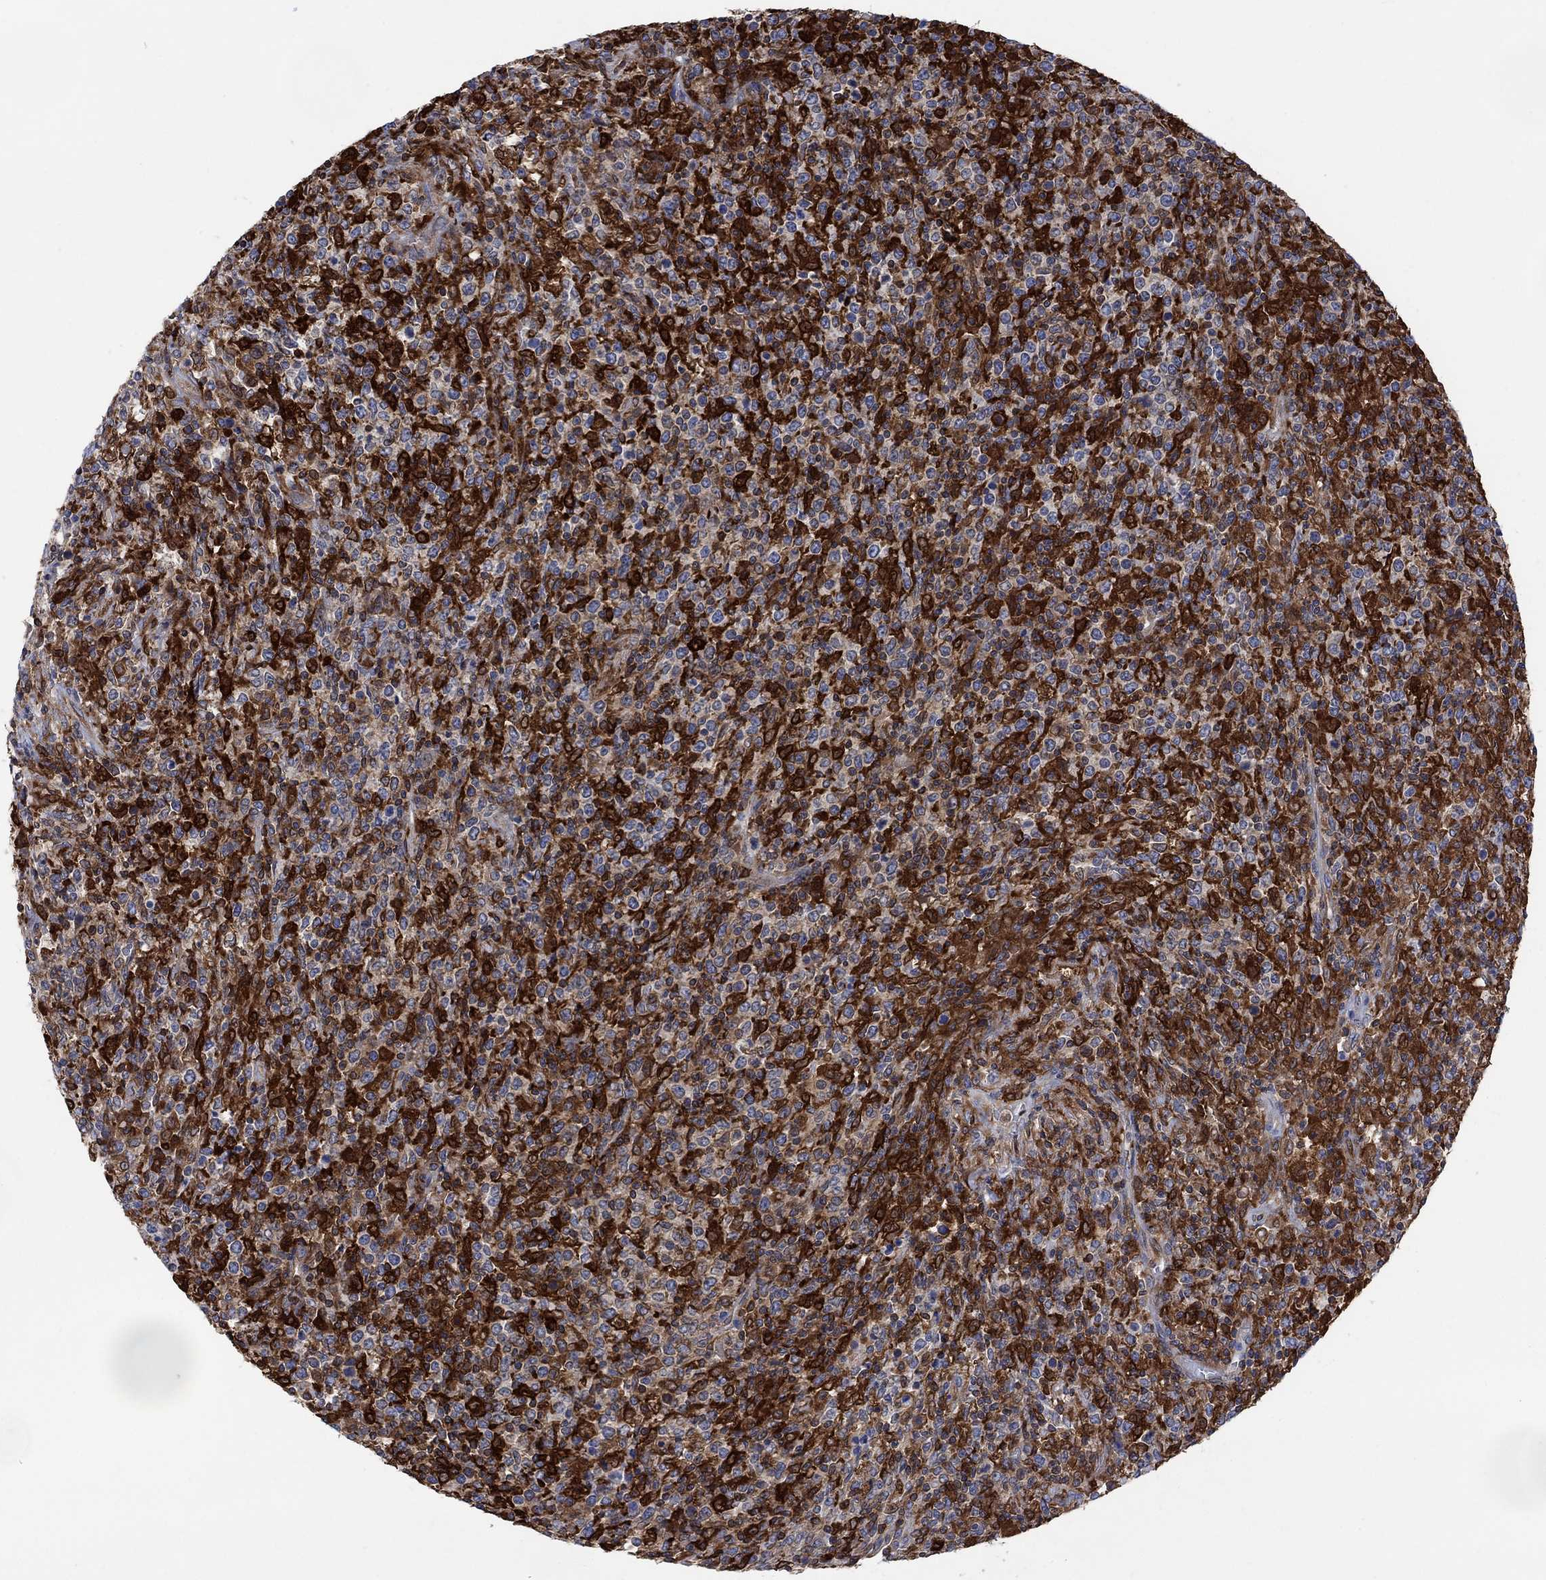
{"staining": {"intensity": "negative", "quantity": "none", "location": "none"}, "tissue": "lymphoma", "cell_type": "Tumor cells", "image_type": "cancer", "snomed": [{"axis": "morphology", "description": "Malignant lymphoma, non-Hodgkin's type, High grade"}, {"axis": "topography", "description": "Lung"}], "caption": "An immunohistochemistry histopathology image of malignant lymphoma, non-Hodgkin's type (high-grade) is shown. There is no staining in tumor cells of malignant lymphoma, non-Hodgkin's type (high-grade). (Stains: DAB (3,3'-diaminobenzidine) IHC with hematoxylin counter stain, Microscopy: brightfield microscopy at high magnification).", "gene": "GBP5", "patient": {"sex": "male", "age": 79}}